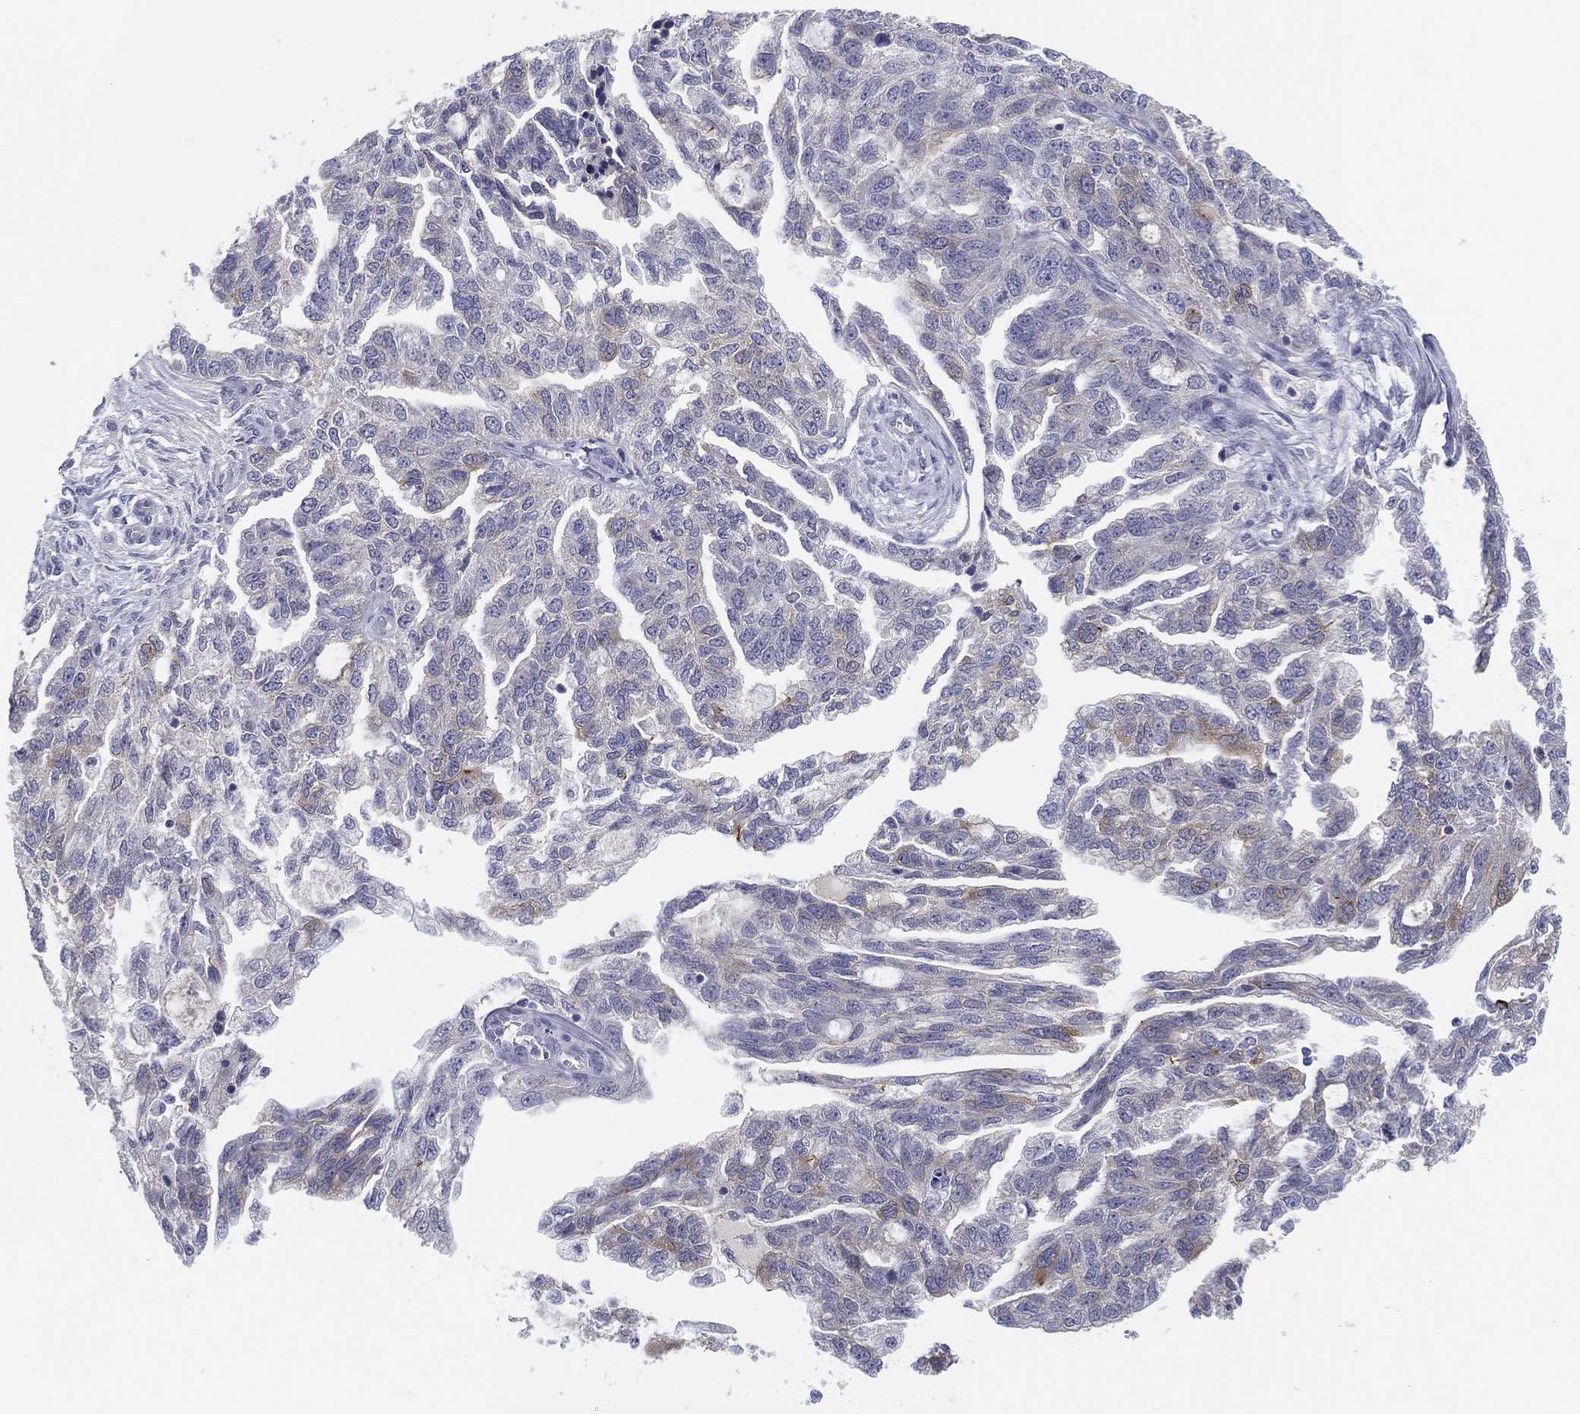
{"staining": {"intensity": "weak", "quantity": "<25%", "location": "cytoplasmic/membranous"}, "tissue": "ovarian cancer", "cell_type": "Tumor cells", "image_type": "cancer", "snomed": [{"axis": "morphology", "description": "Cystadenocarcinoma, serous, NOS"}, {"axis": "topography", "description": "Ovary"}], "caption": "Human ovarian cancer stained for a protein using IHC shows no staining in tumor cells.", "gene": "MLF1", "patient": {"sex": "female", "age": 51}}